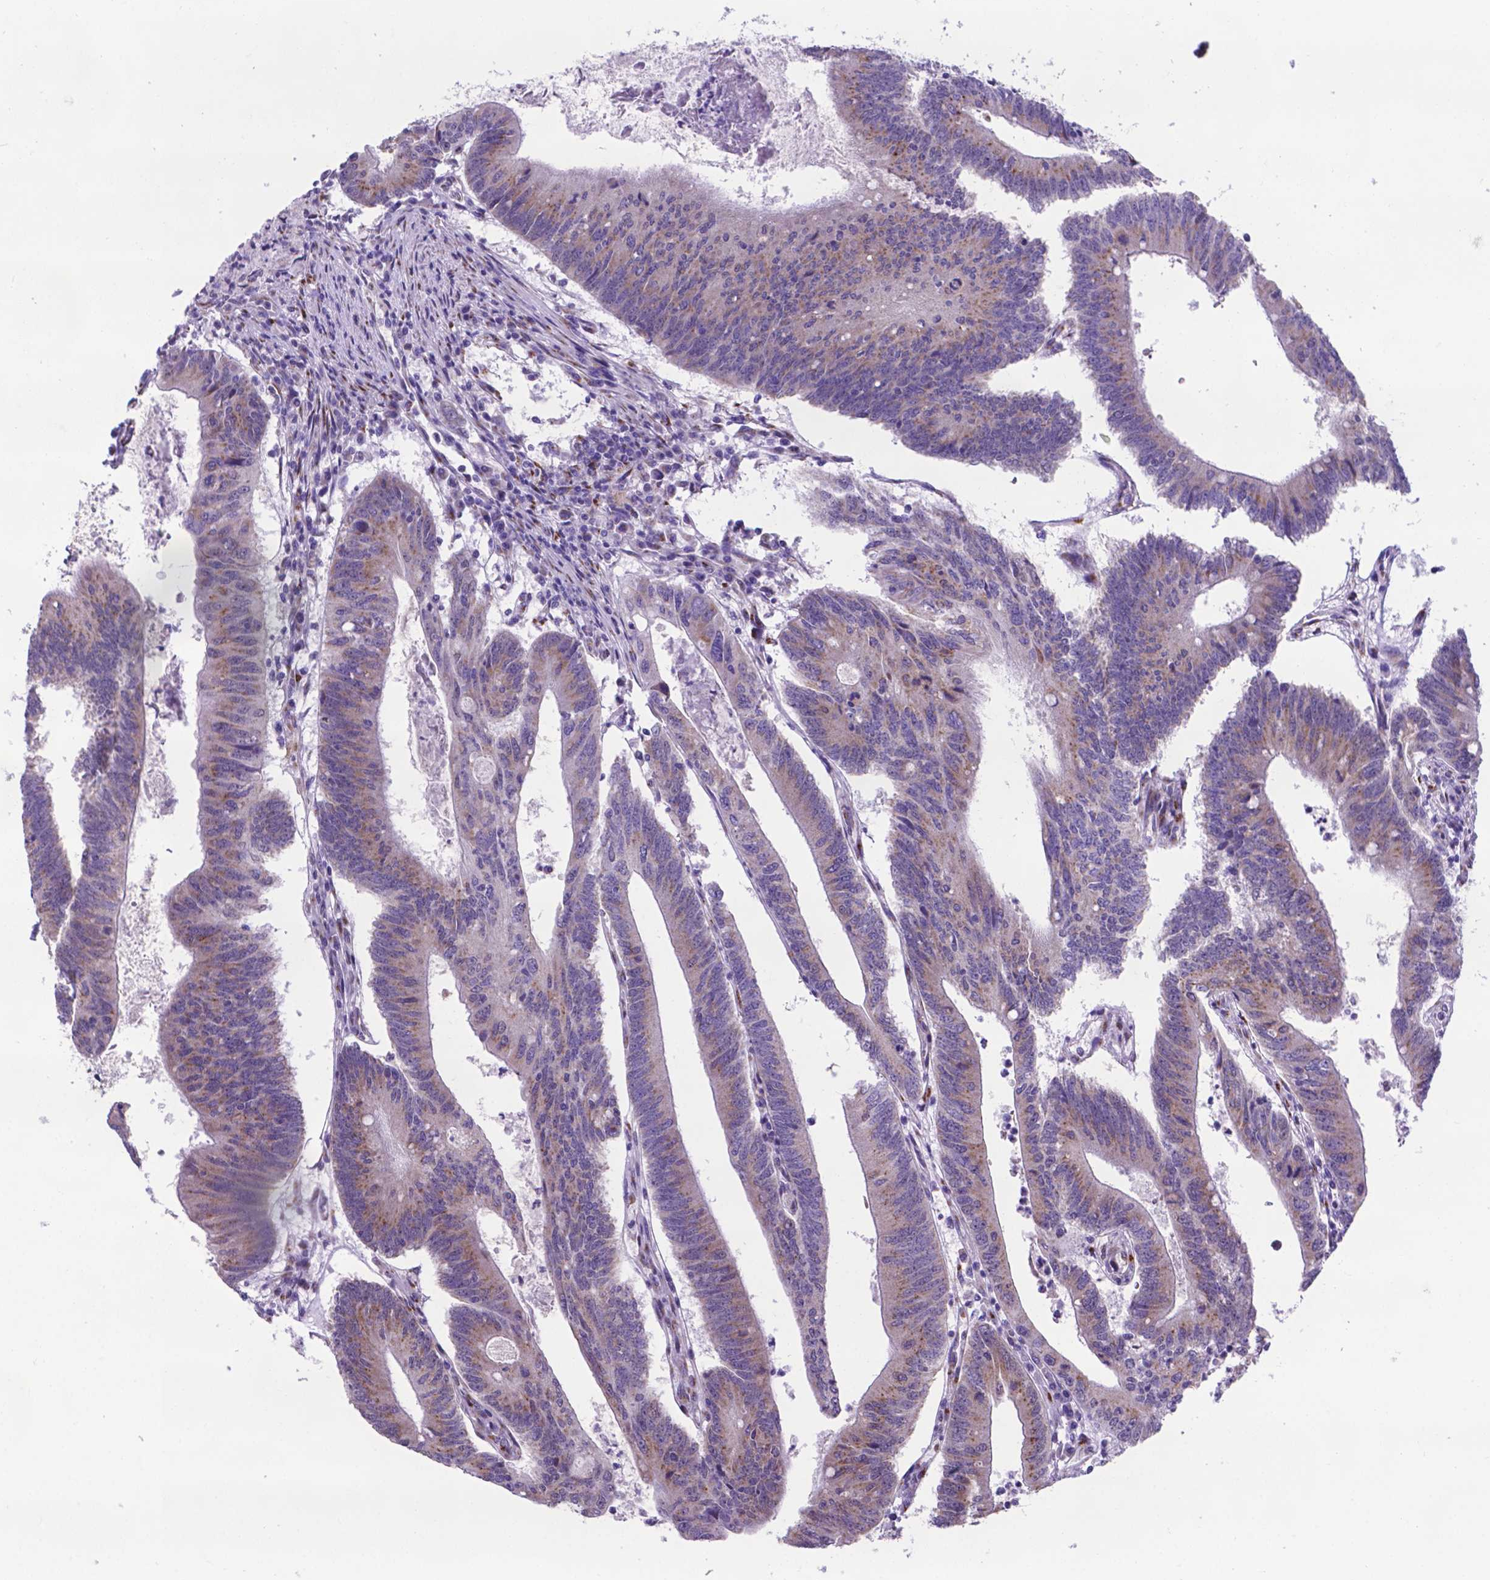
{"staining": {"intensity": "moderate", "quantity": "25%-75%", "location": "cytoplasmic/membranous"}, "tissue": "colorectal cancer", "cell_type": "Tumor cells", "image_type": "cancer", "snomed": [{"axis": "morphology", "description": "Adenocarcinoma, NOS"}, {"axis": "topography", "description": "Colon"}], "caption": "Moderate cytoplasmic/membranous positivity for a protein is present in approximately 25%-75% of tumor cells of colorectal cancer using immunohistochemistry.", "gene": "MRPL10", "patient": {"sex": "female", "age": 70}}